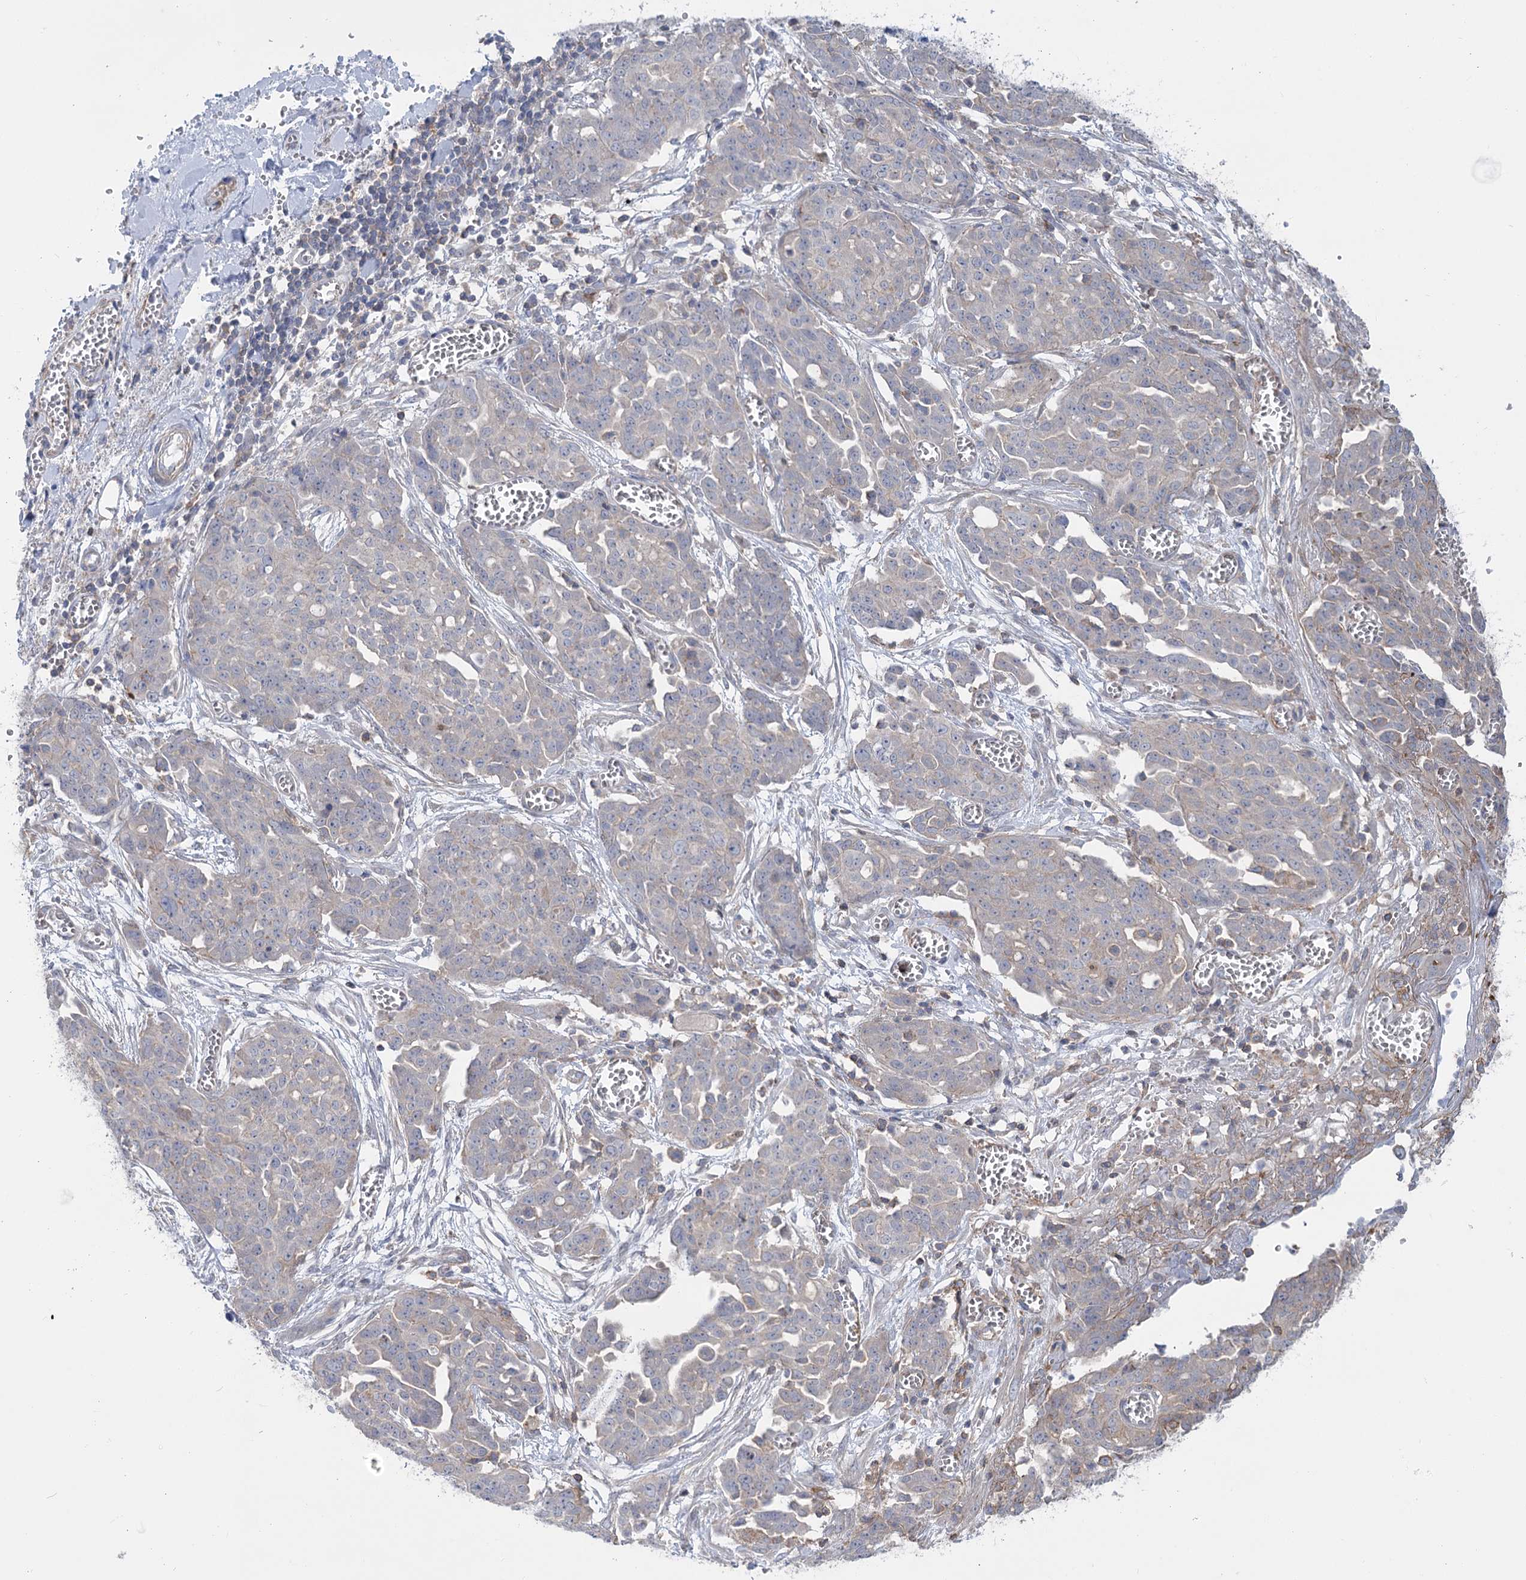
{"staining": {"intensity": "weak", "quantity": "<25%", "location": "cytoplasmic/membranous"}, "tissue": "ovarian cancer", "cell_type": "Tumor cells", "image_type": "cancer", "snomed": [{"axis": "morphology", "description": "Cystadenocarcinoma, serous, NOS"}, {"axis": "topography", "description": "Soft tissue"}, {"axis": "topography", "description": "Ovary"}], "caption": "Tumor cells are negative for protein expression in human ovarian serous cystadenocarcinoma.", "gene": "LARP1B", "patient": {"sex": "female", "age": 57}}